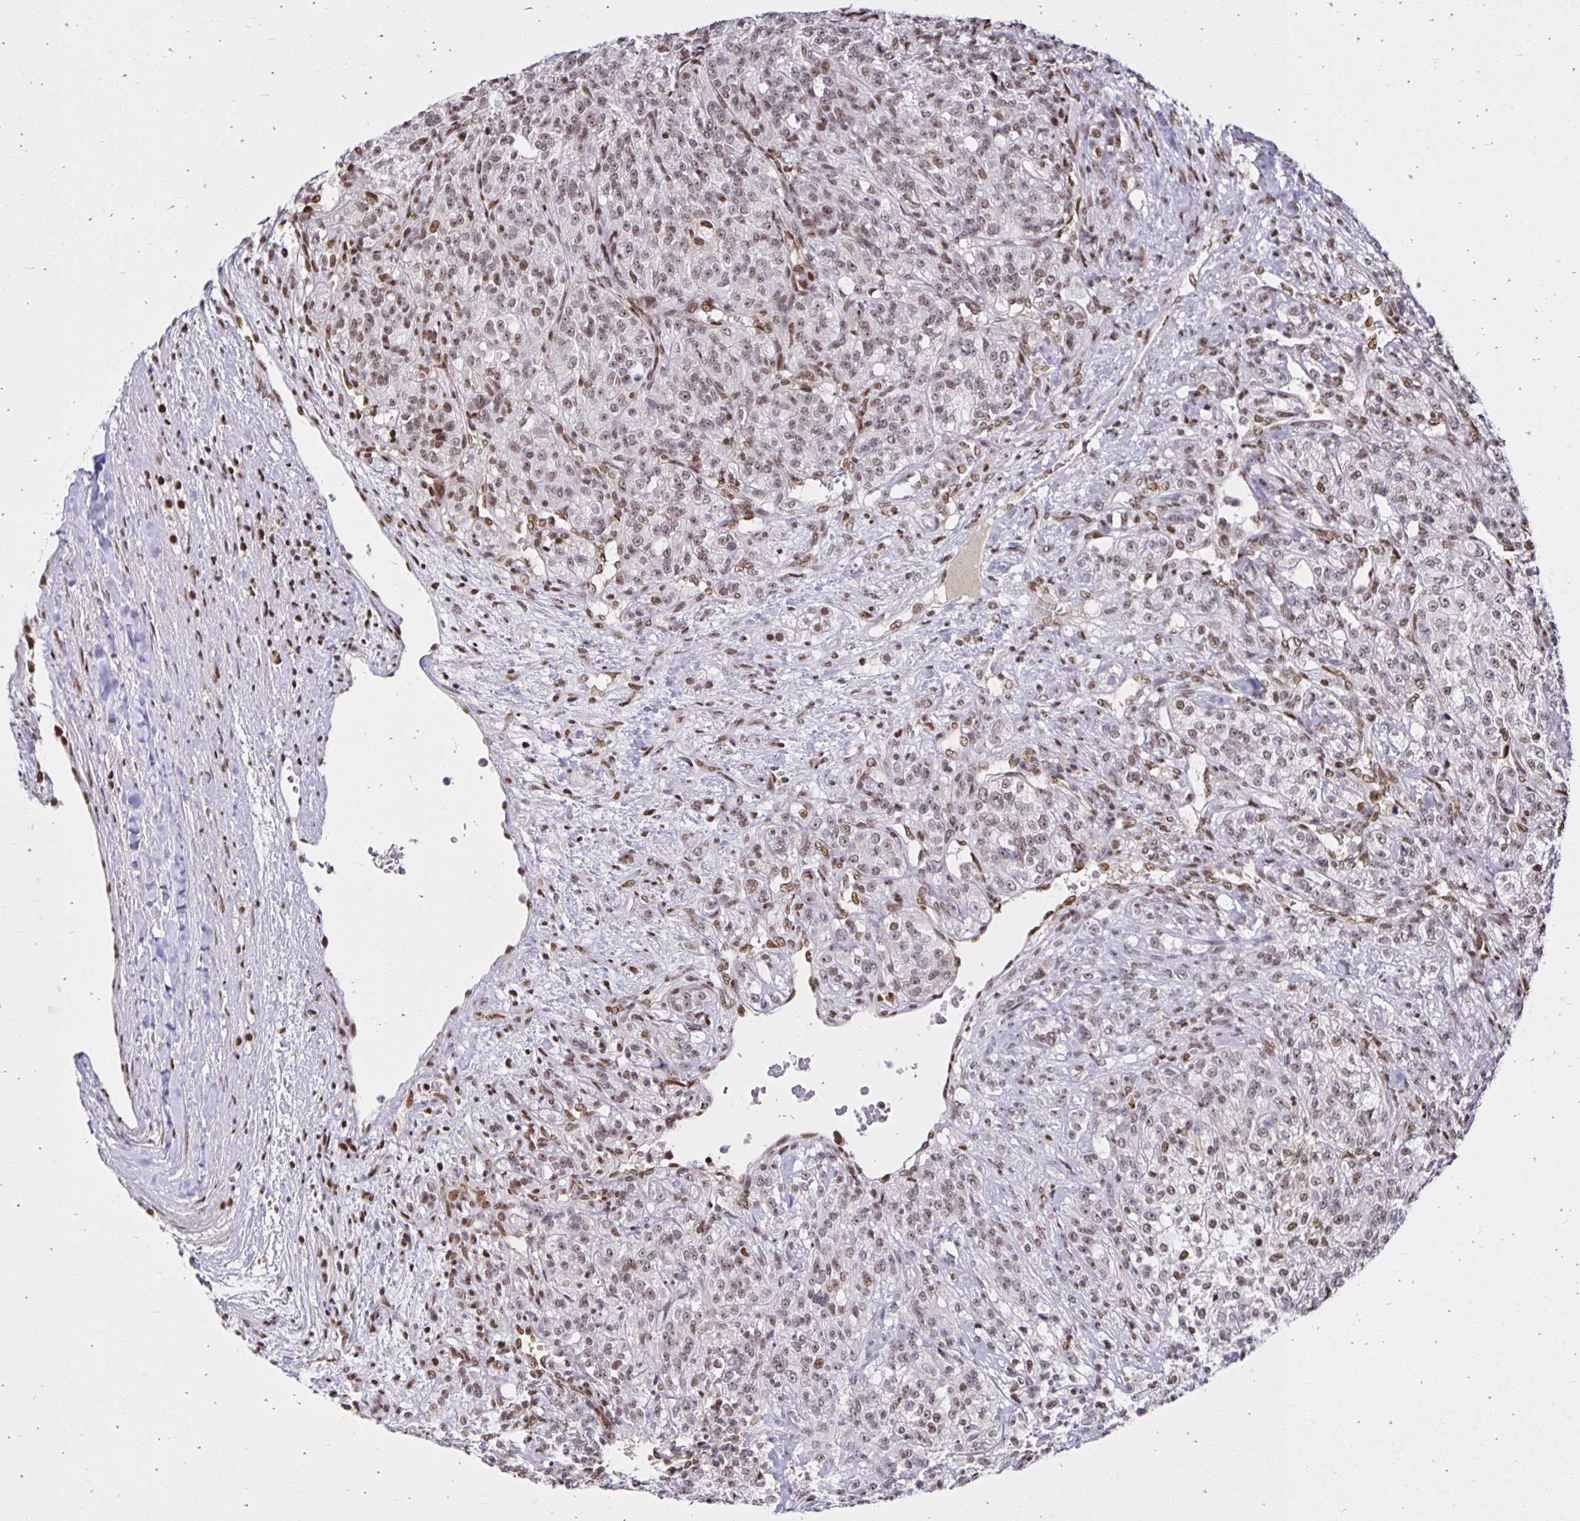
{"staining": {"intensity": "moderate", "quantity": "25%-75%", "location": "nuclear"}, "tissue": "renal cancer", "cell_type": "Tumor cells", "image_type": "cancer", "snomed": [{"axis": "morphology", "description": "Adenocarcinoma, NOS"}, {"axis": "topography", "description": "Kidney"}], "caption": "This is a histology image of IHC staining of renal cancer, which shows moderate positivity in the nuclear of tumor cells.", "gene": "ZNF579", "patient": {"sex": "female", "age": 63}}